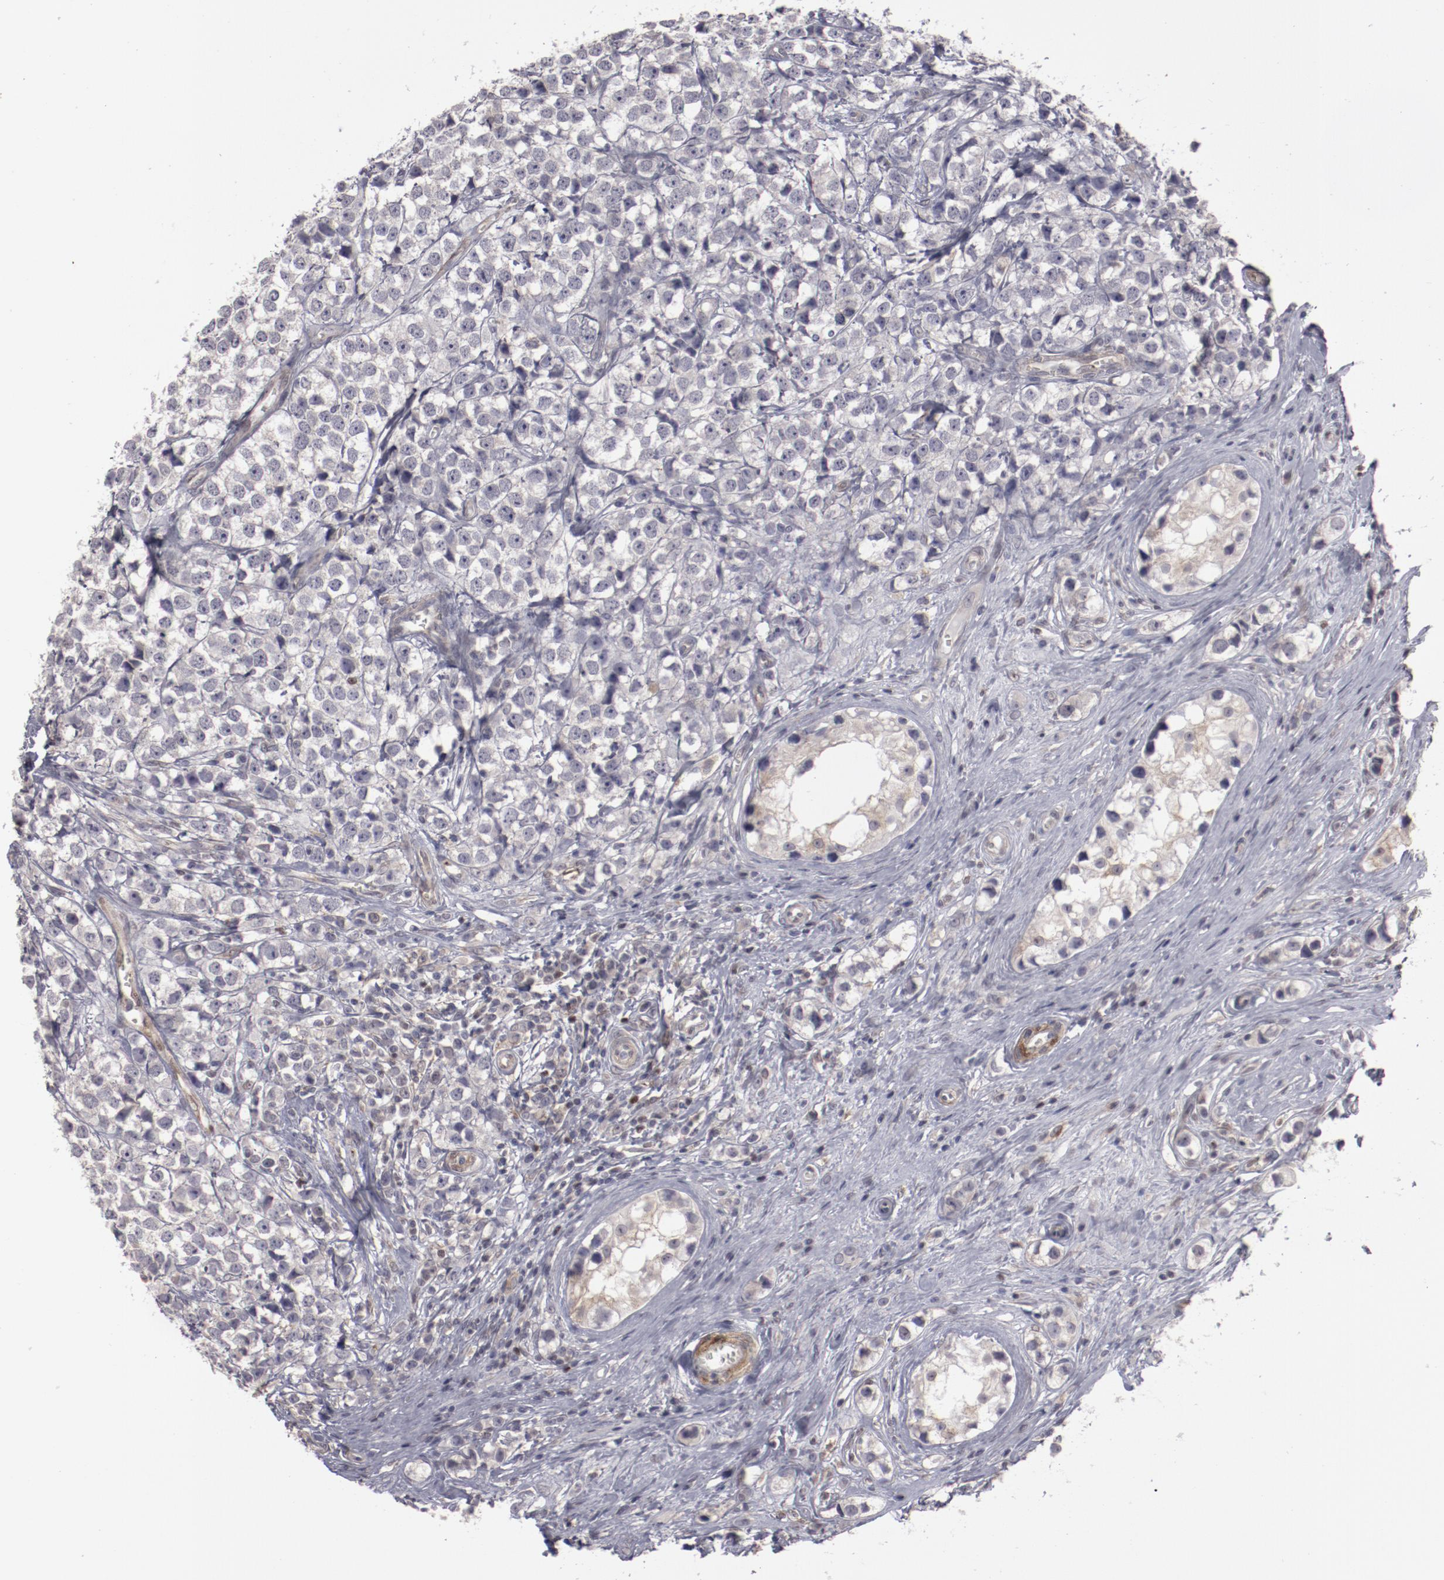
{"staining": {"intensity": "negative", "quantity": "none", "location": "none"}, "tissue": "testis cancer", "cell_type": "Tumor cells", "image_type": "cancer", "snomed": [{"axis": "morphology", "description": "Seminoma, NOS"}, {"axis": "topography", "description": "Testis"}], "caption": "This is a image of immunohistochemistry (IHC) staining of testis cancer, which shows no positivity in tumor cells. Nuclei are stained in blue.", "gene": "LEF1", "patient": {"sex": "male", "age": 25}}